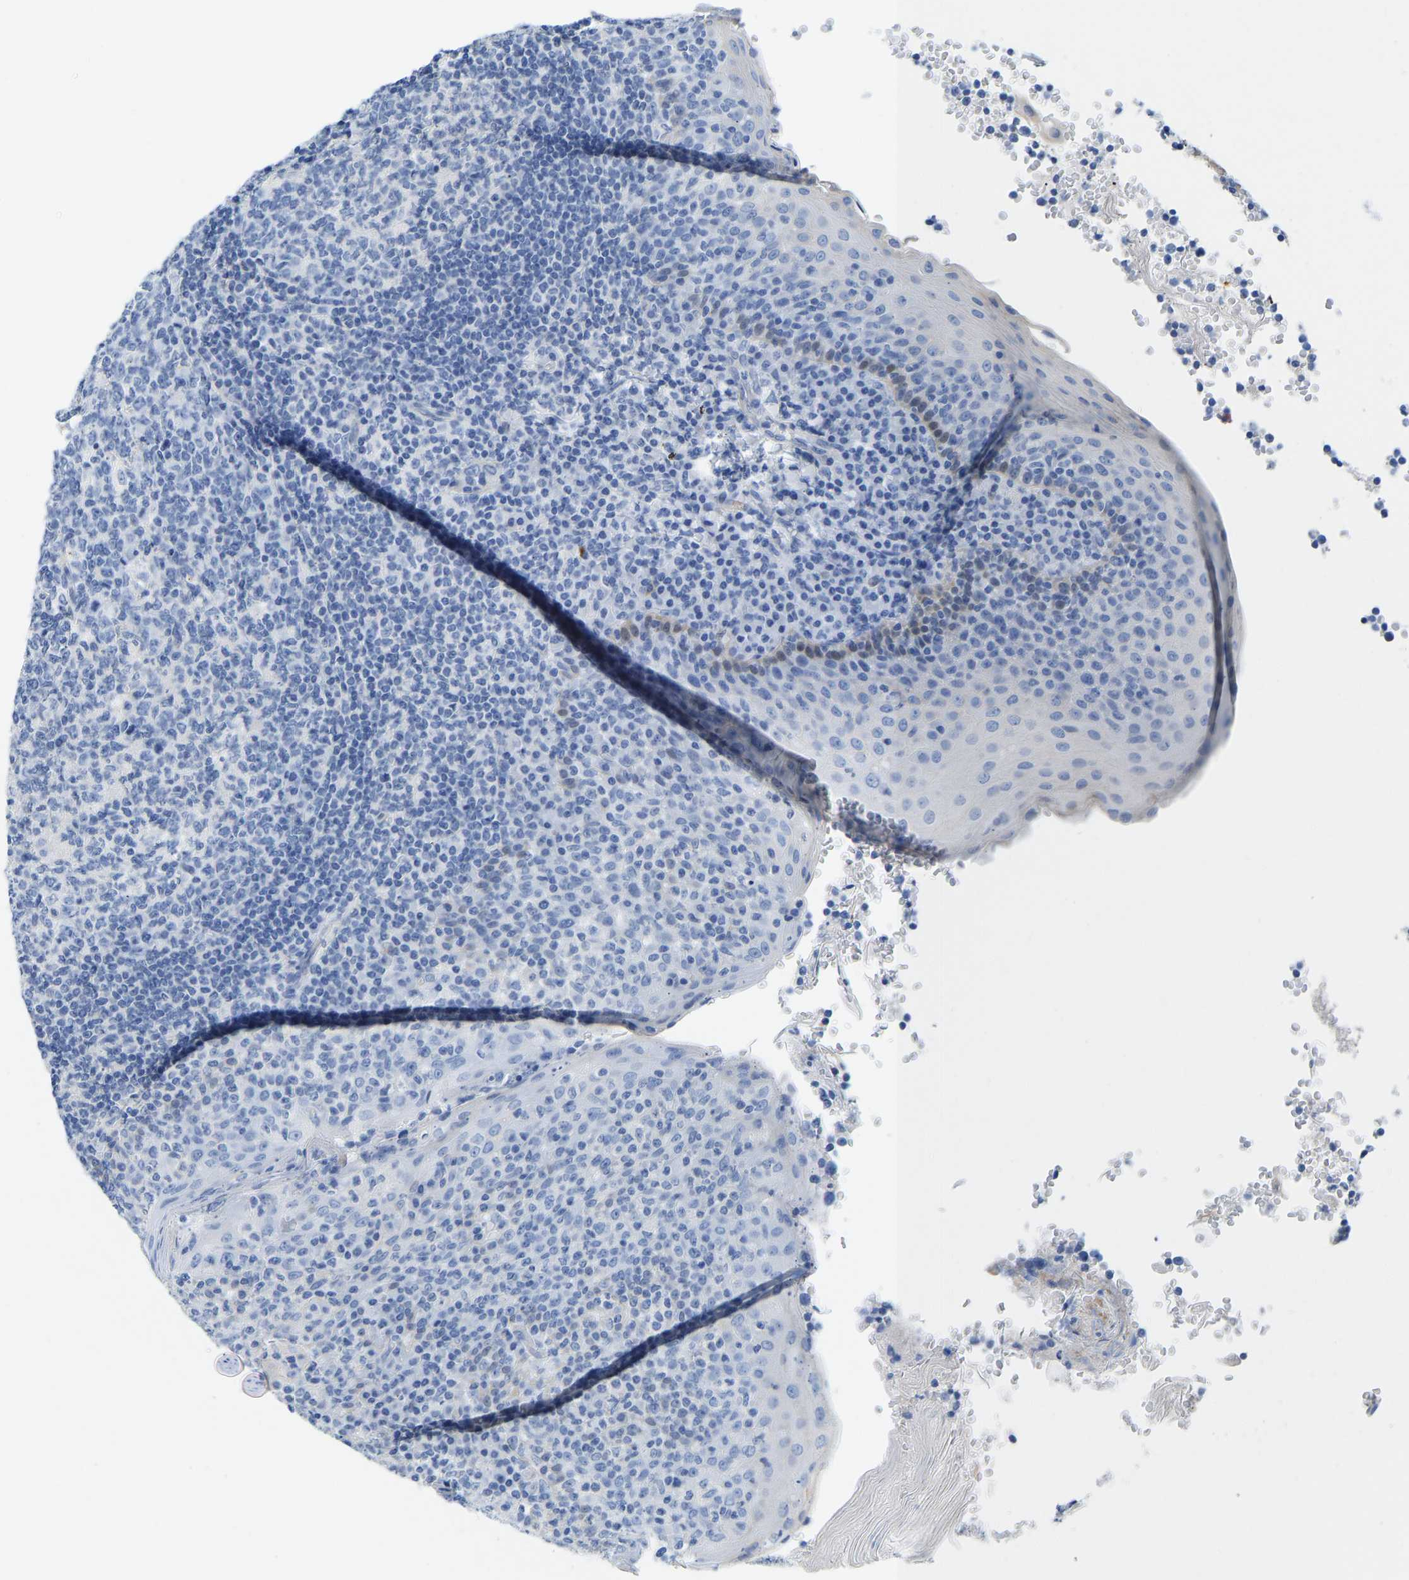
{"staining": {"intensity": "negative", "quantity": "none", "location": "none"}, "tissue": "tonsil", "cell_type": "Germinal center cells", "image_type": "normal", "snomed": [{"axis": "morphology", "description": "Normal tissue, NOS"}, {"axis": "topography", "description": "Tonsil"}], "caption": "A micrograph of tonsil stained for a protein shows no brown staining in germinal center cells.", "gene": "NKAIN3", "patient": {"sex": "female", "age": 19}}